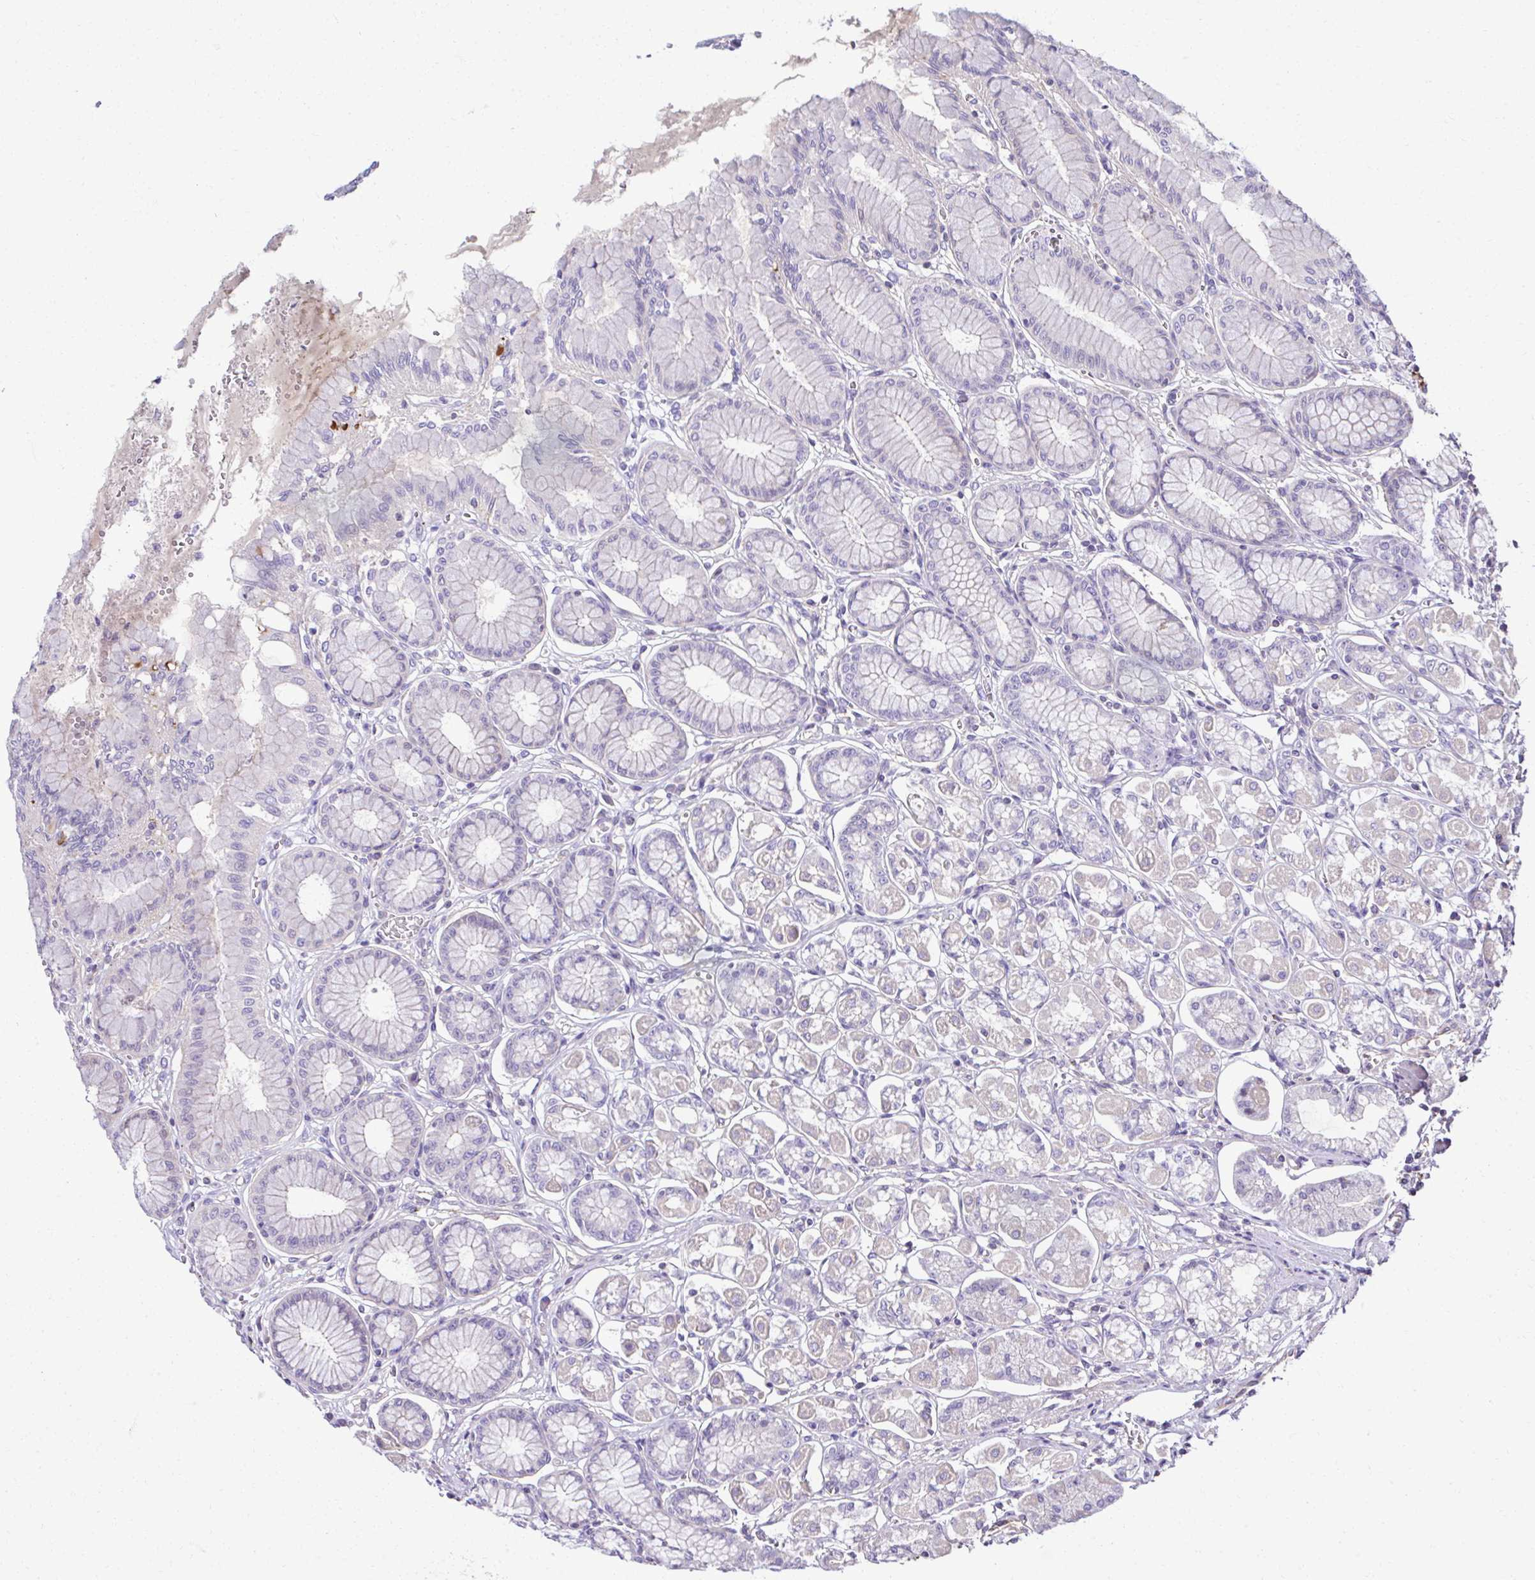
{"staining": {"intensity": "negative", "quantity": "none", "location": "none"}, "tissue": "stomach", "cell_type": "Glandular cells", "image_type": "normal", "snomed": [{"axis": "morphology", "description": "Normal tissue, NOS"}, {"axis": "topography", "description": "Stomach"}, {"axis": "topography", "description": "Stomach, lower"}], "caption": "Glandular cells show no significant protein positivity in benign stomach.", "gene": "CCDC85C", "patient": {"sex": "male", "age": 76}}